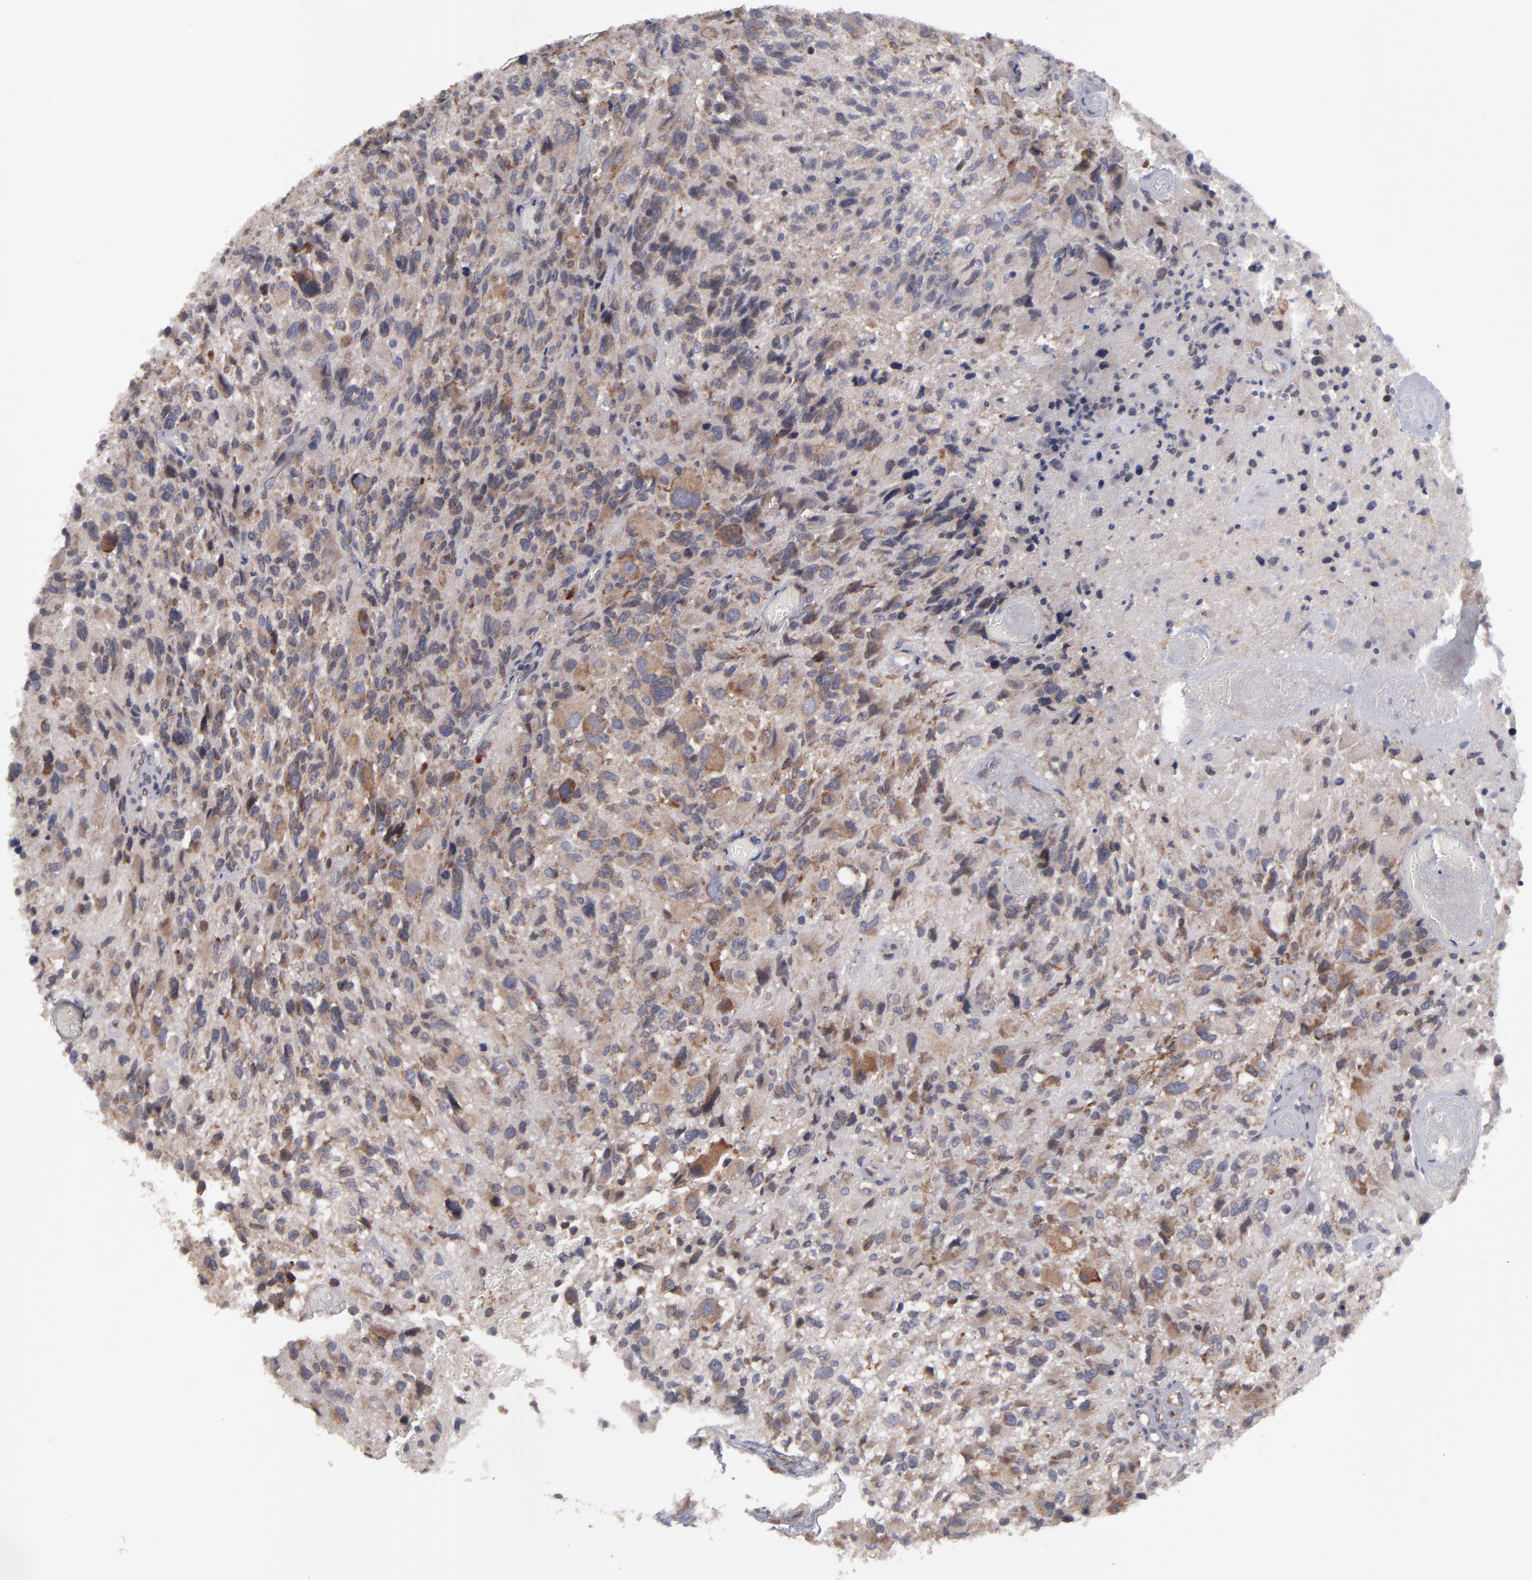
{"staining": {"intensity": "moderate", "quantity": ">75%", "location": "cytoplasmic/membranous"}, "tissue": "glioma", "cell_type": "Tumor cells", "image_type": "cancer", "snomed": [{"axis": "morphology", "description": "Glioma, malignant, High grade"}, {"axis": "topography", "description": "Brain"}], "caption": "The image shows staining of malignant glioma (high-grade), revealing moderate cytoplasmic/membranous protein staining (brown color) within tumor cells. Using DAB (3,3'-diaminobenzidine) (brown) and hematoxylin (blue) stains, captured at high magnification using brightfield microscopy.", "gene": "SND1", "patient": {"sex": "male", "age": 69}}